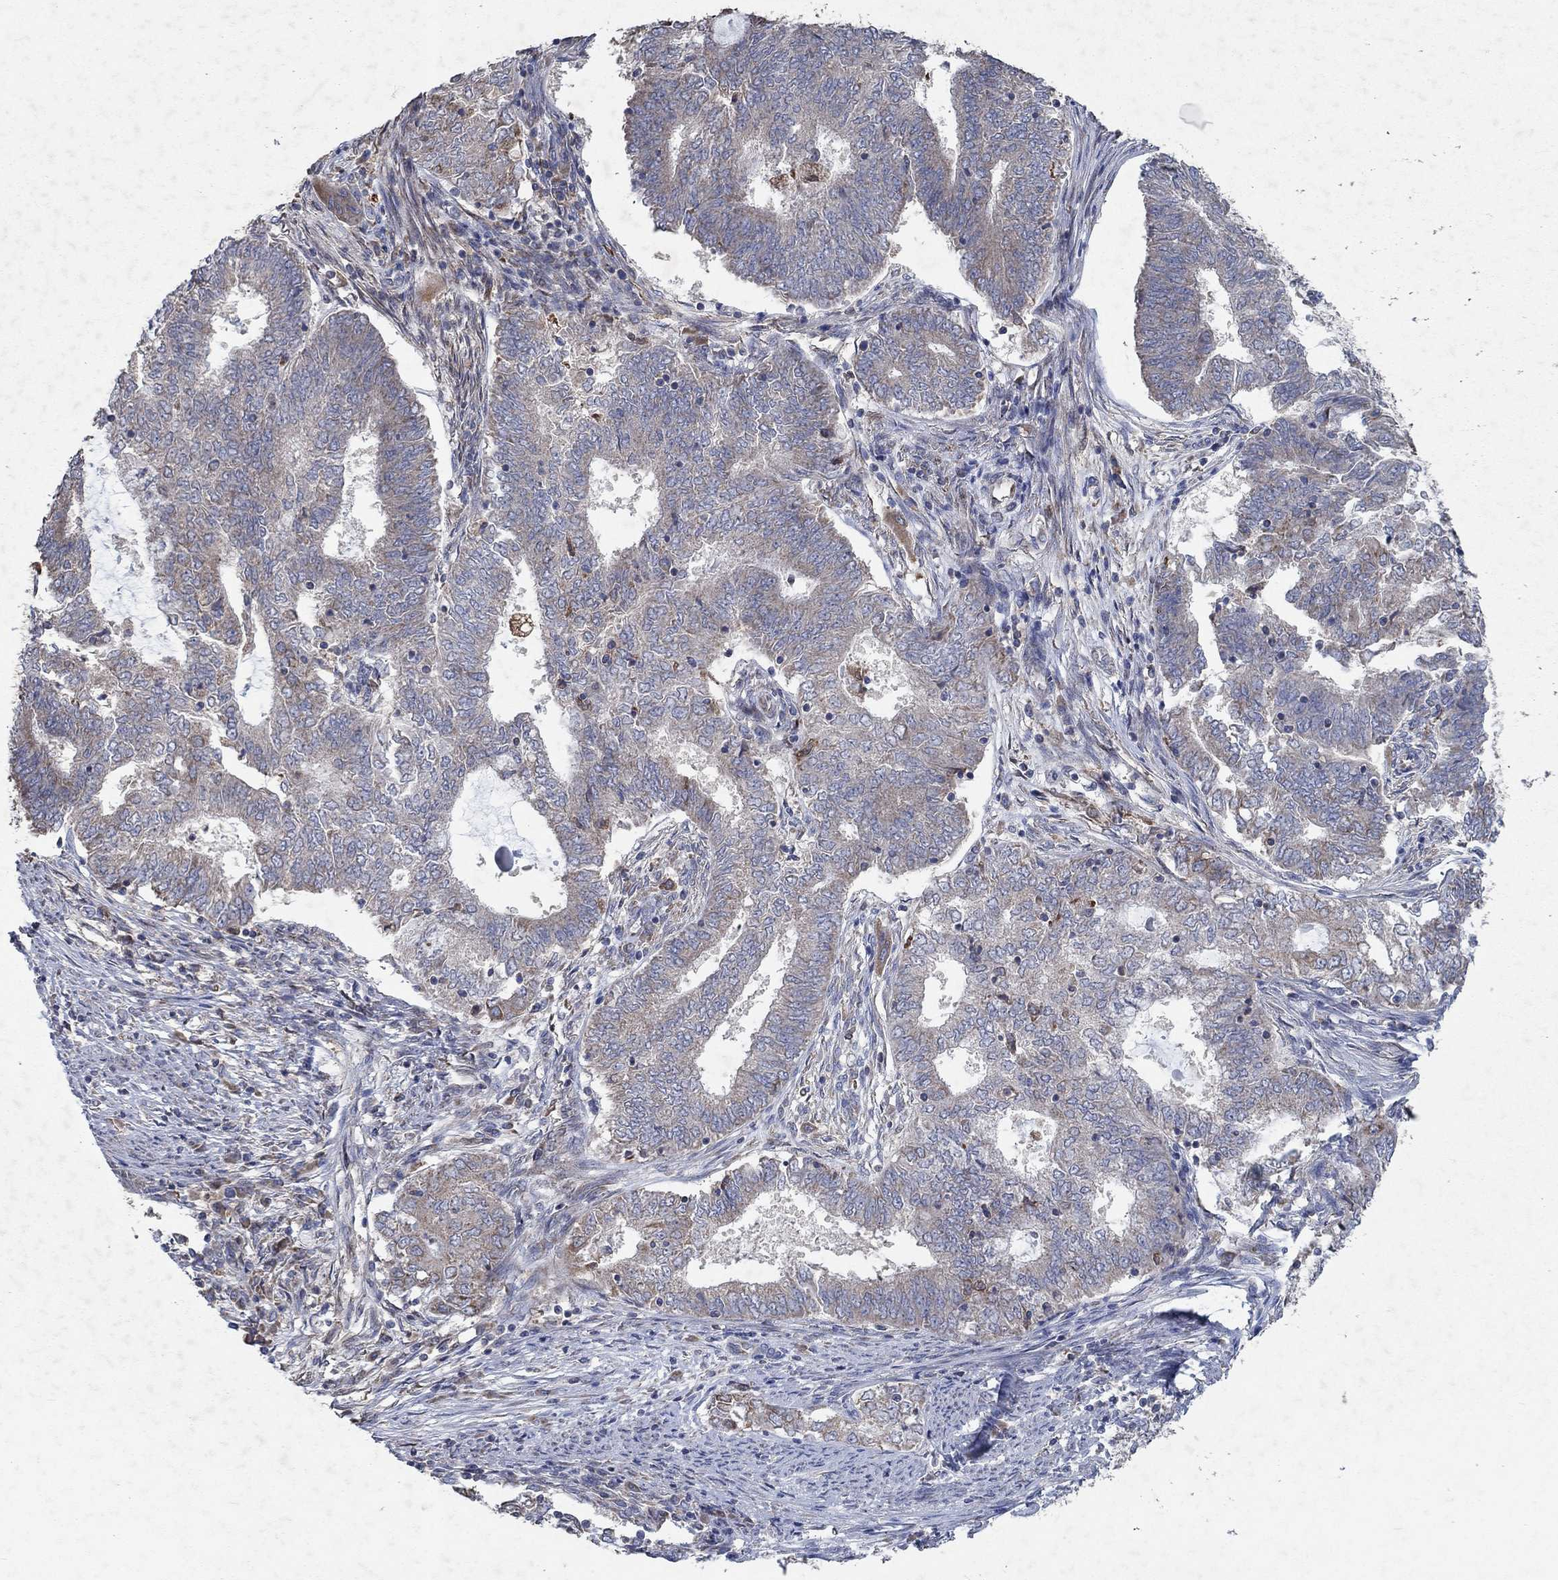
{"staining": {"intensity": "negative", "quantity": "none", "location": "none"}, "tissue": "endometrial cancer", "cell_type": "Tumor cells", "image_type": "cancer", "snomed": [{"axis": "morphology", "description": "Adenocarcinoma, NOS"}, {"axis": "topography", "description": "Endometrium"}], "caption": "Endometrial cancer (adenocarcinoma) stained for a protein using immunohistochemistry reveals no positivity tumor cells.", "gene": "NCEH1", "patient": {"sex": "female", "age": 62}}